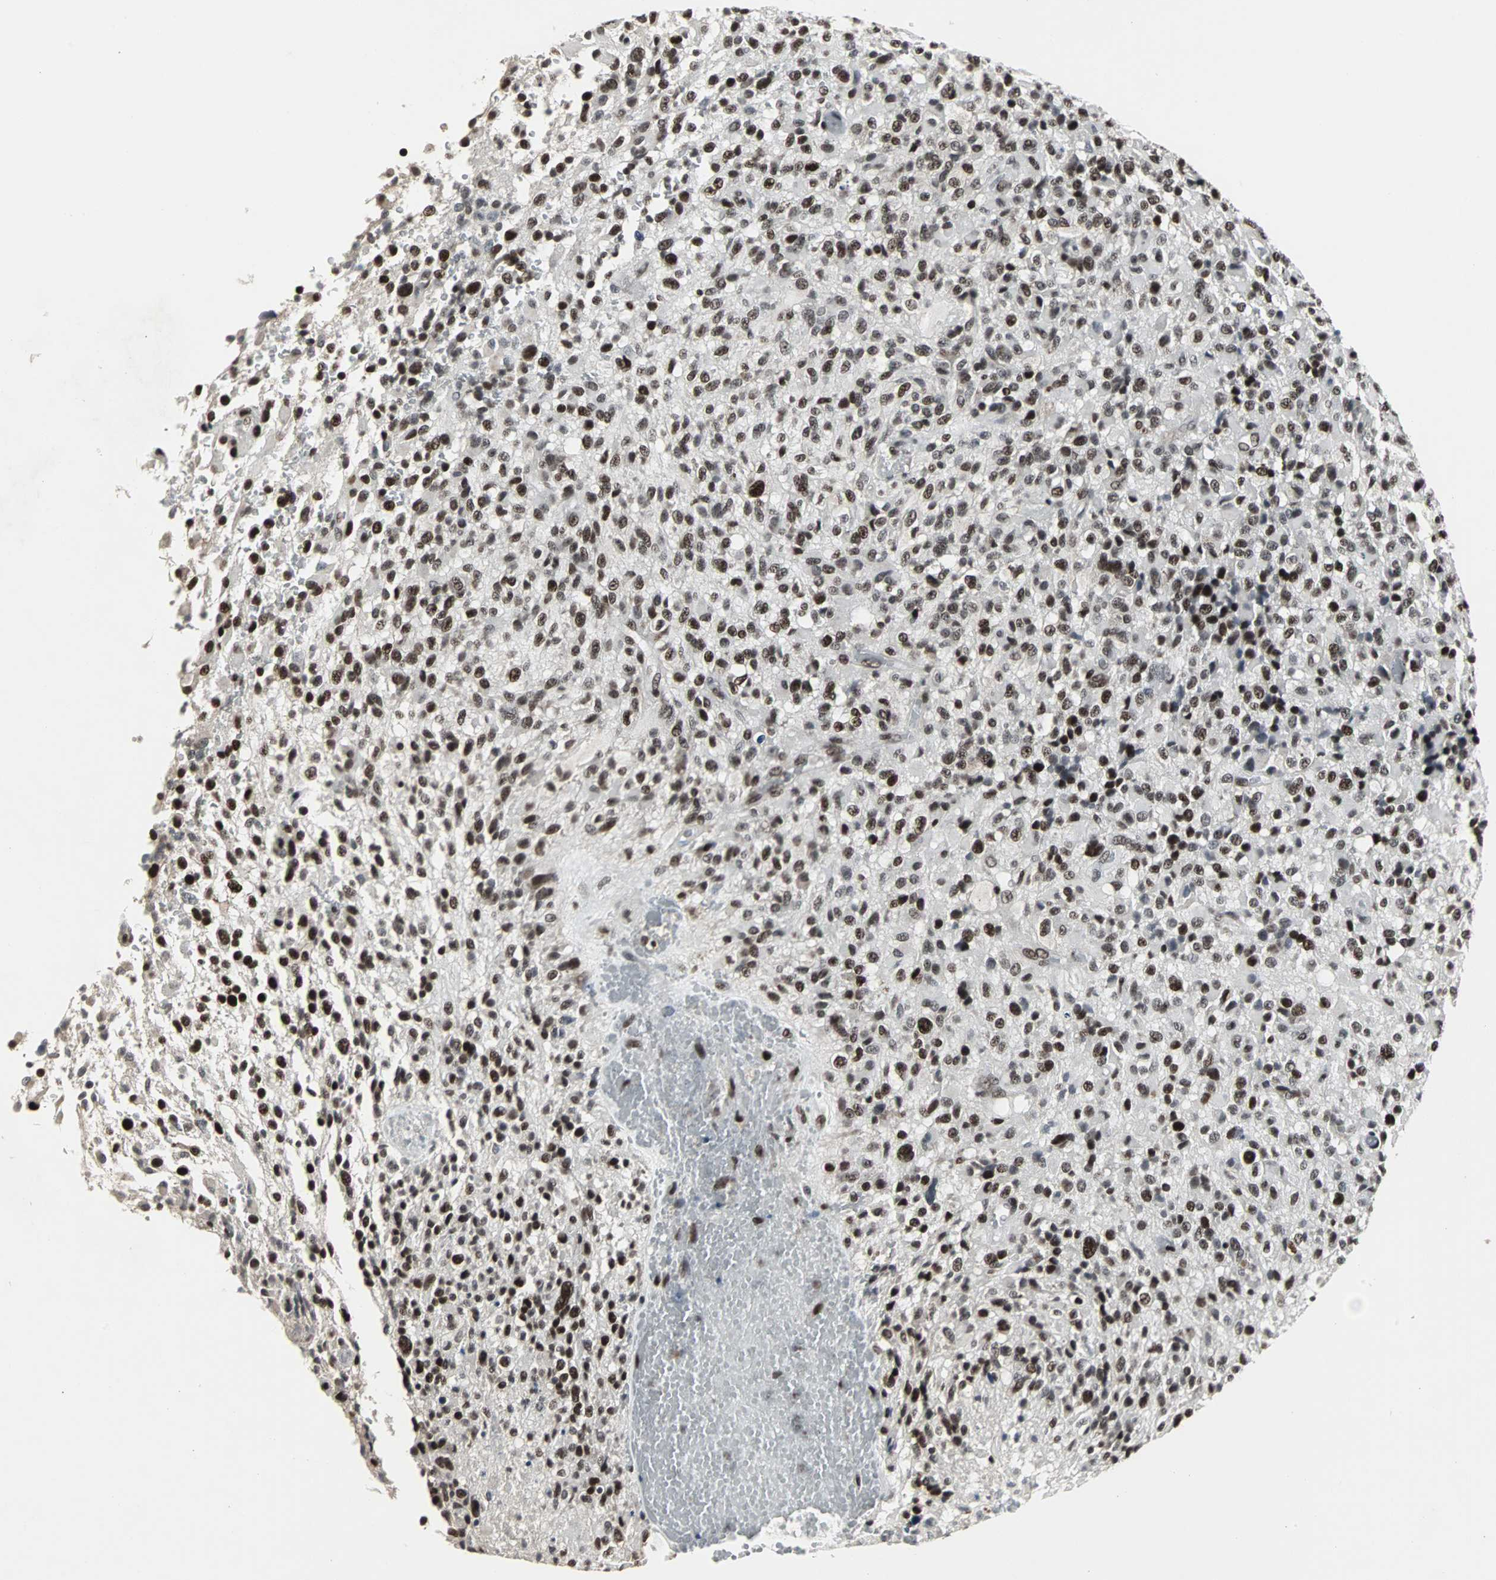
{"staining": {"intensity": "strong", "quantity": ">75%", "location": "nuclear"}, "tissue": "glioma", "cell_type": "Tumor cells", "image_type": "cancer", "snomed": [{"axis": "morphology", "description": "Glioma, malignant, High grade"}, {"axis": "topography", "description": "Brain"}], "caption": "Tumor cells show strong nuclear staining in about >75% of cells in glioma.", "gene": "PNKP", "patient": {"sex": "male", "age": 71}}